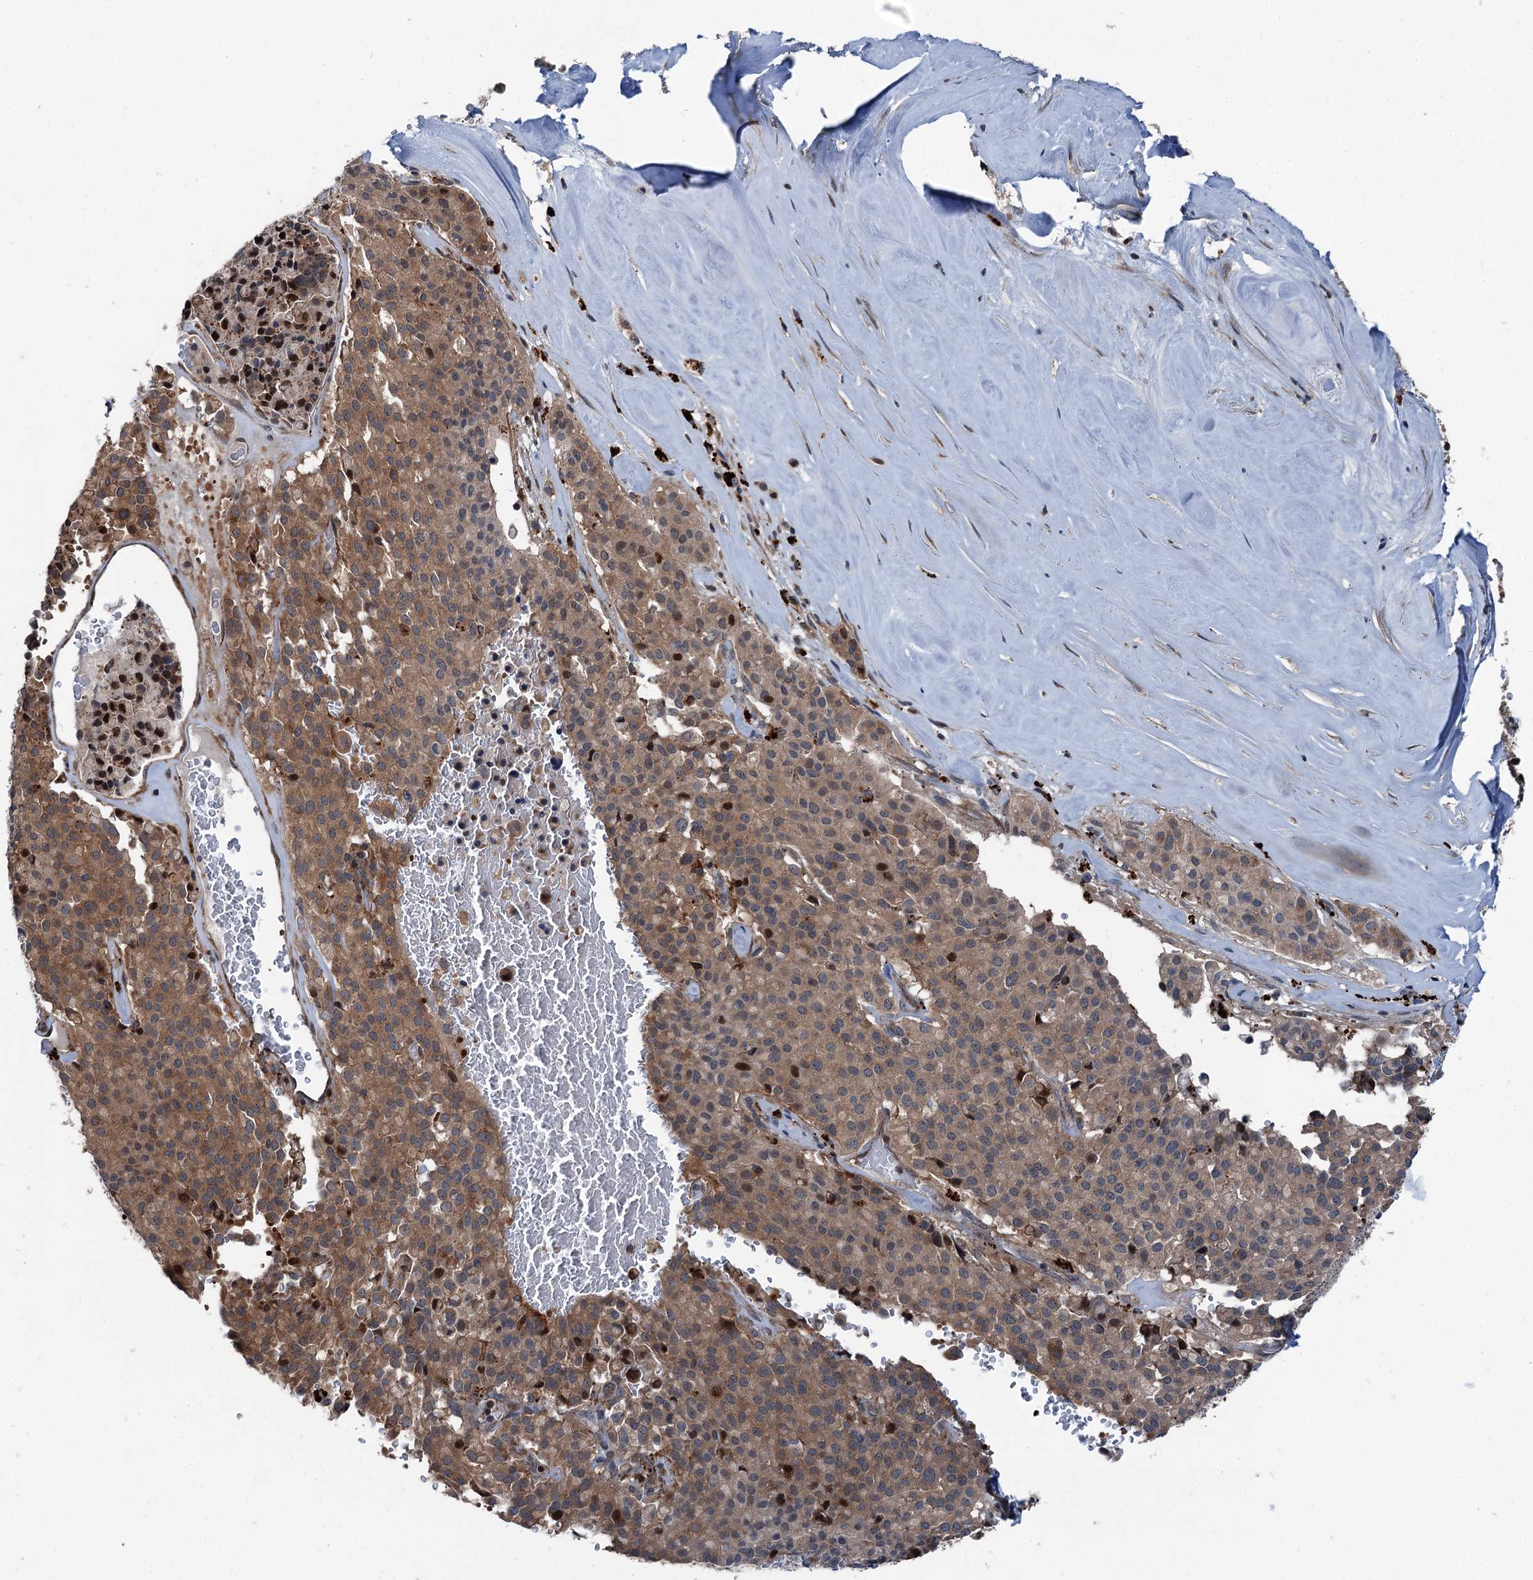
{"staining": {"intensity": "moderate", "quantity": ">75%", "location": "cytoplasmic/membranous"}, "tissue": "pancreatic cancer", "cell_type": "Tumor cells", "image_type": "cancer", "snomed": [{"axis": "morphology", "description": "Adenocarcinoma, NOS"}, {"axis": "topography", "description": "Pancreas"}], "caption": "Adenocarcinoma (pancreatic) tissue exhibits moderate cytoplasmic/membranous expression in approximately >75% of tumor cells", "gene": "POLR1D", "patient": {"sex": "male", "age": 65}}